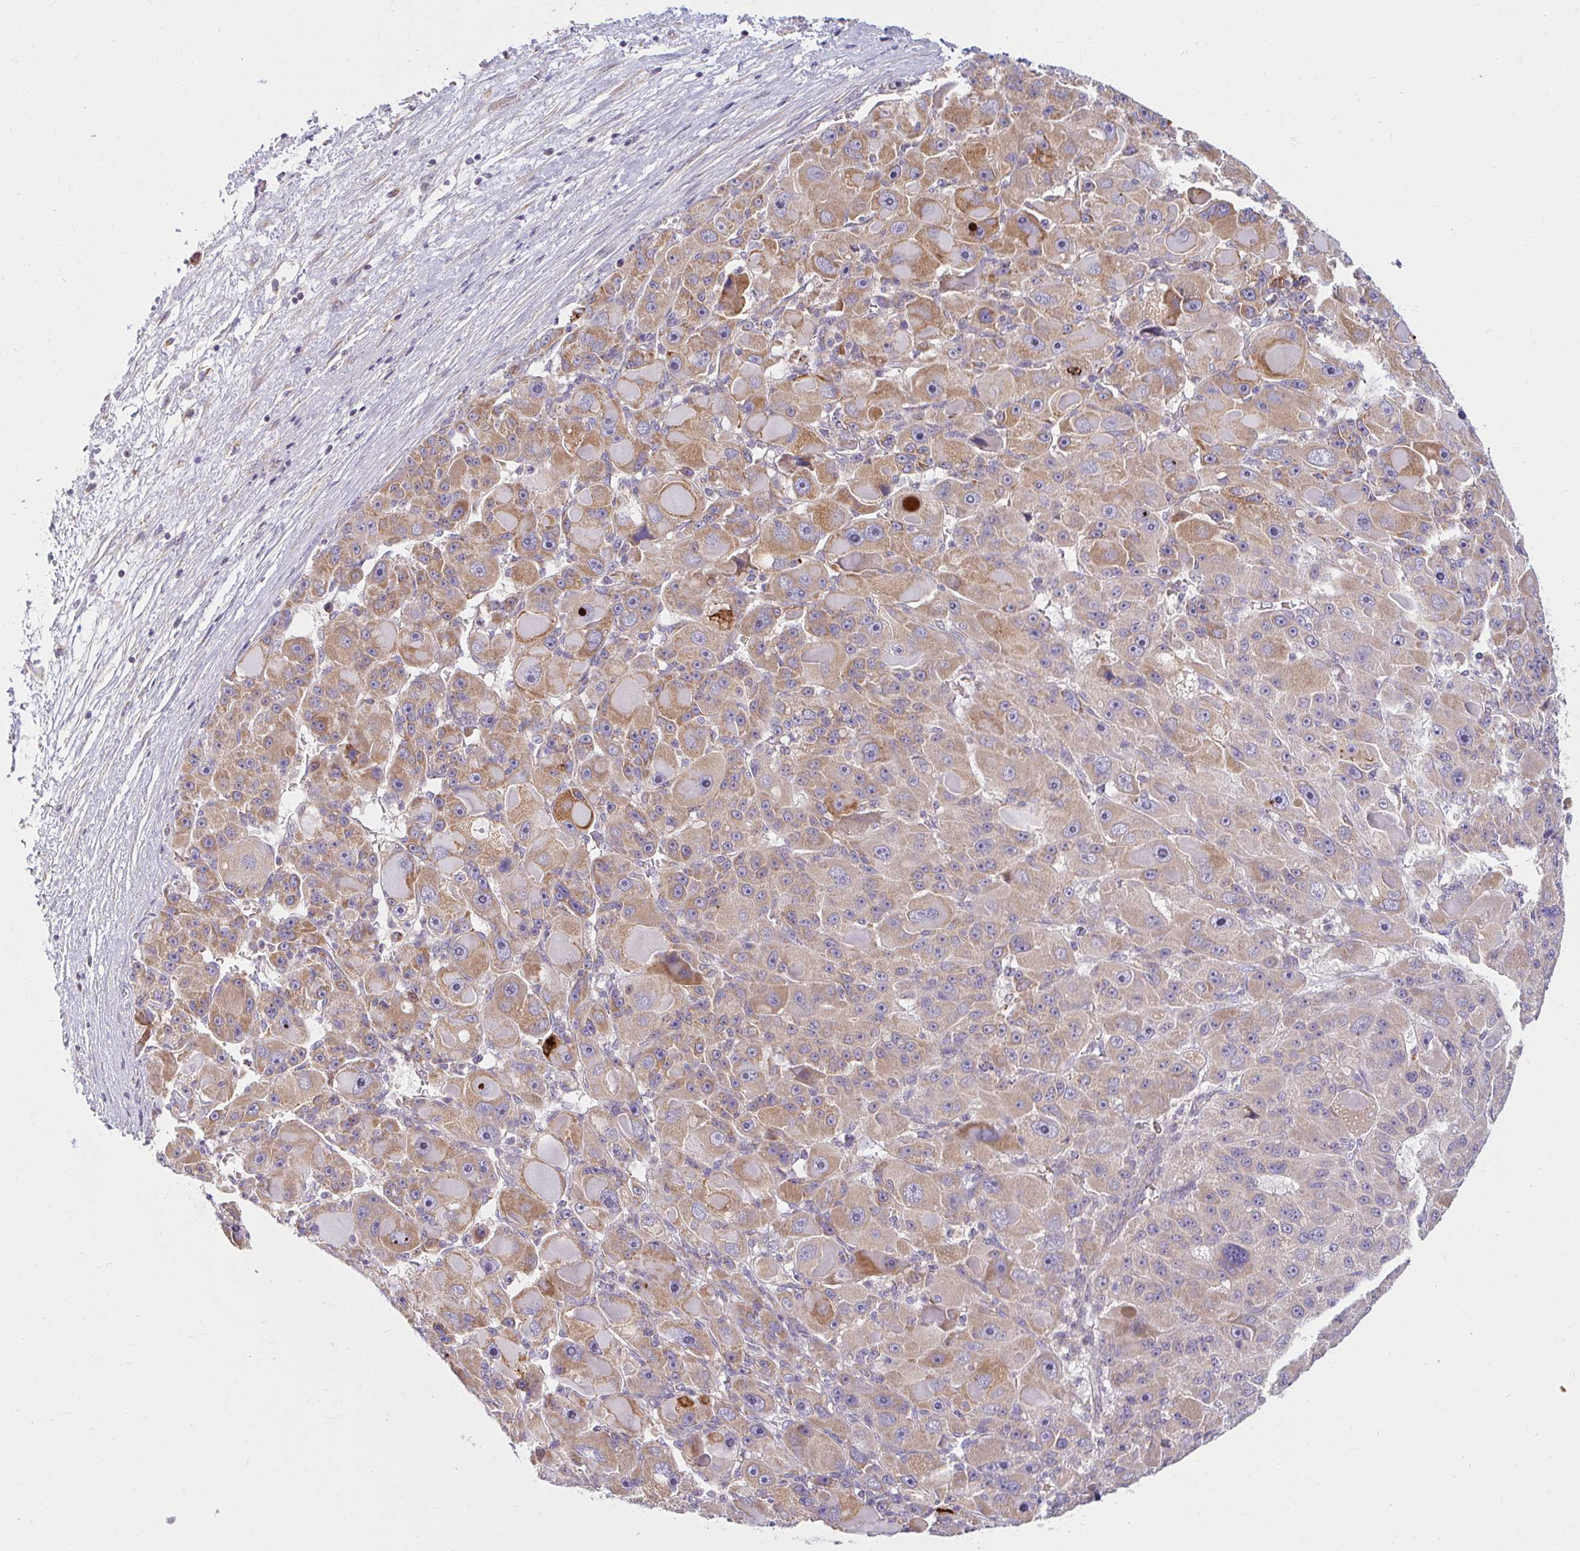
{"staining": {"intensity": "moderate", "quantity": ">75%", "location": "cytoplasmic/membranous"}, "tissue": "liver cancer", "cell_type": "Tumor cells", "image_type": "cancer", "snomed": [{"axis": "morphology", "description": "Carcinoma, Hepatocellular, NOS"}, {"axis": "topography", "description": "Liver"}], "caption": "IHC photomicrograph of neoplastic tissue: hepatocellular carcinoma (liver) stained using immunohistochemistry (IHC) exhibits medium levels of moderate protein expression localized specifically in the cytoplasmic/membranous of tumor cells, appearing as a cytoplasmic/membranous brown color.", "gene": "SKP2", "patient": {"sex": "male", "age": 76}}